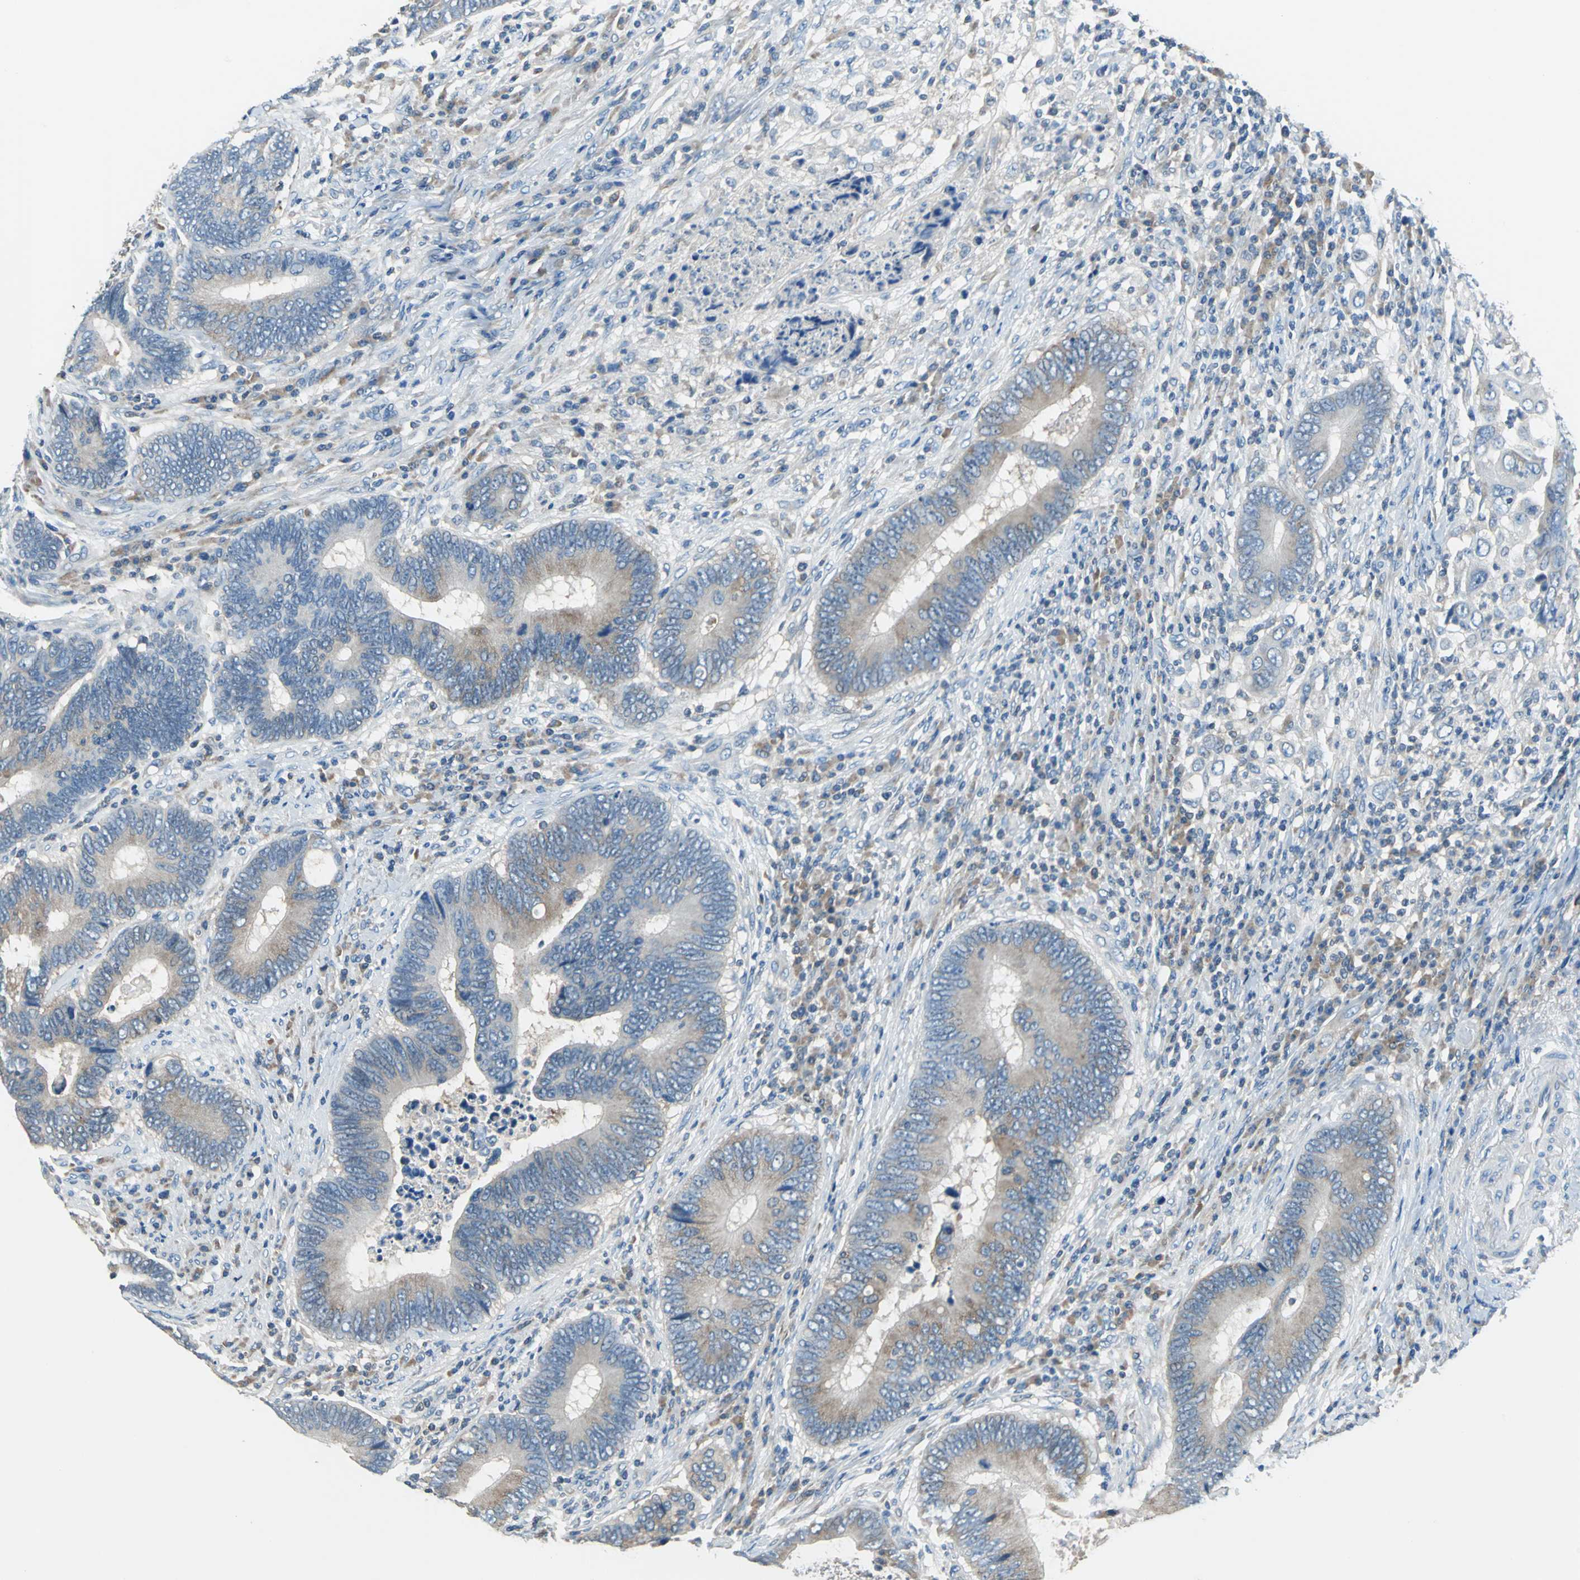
{"staining": {"intensity": "weak", "quantity": "<25%", "location": "cytoplasmic/membranous"}, "tissue": "colorectal cancer", "cell_type": "Tumor cells", "image_type": "cancer", "snomed": [{"axis": "morphology", "description": "Adenocarcinoma, NOS"}, {"axis": "topography", "description": "Colon"}], "caption": "The IHC histopathology image has no significant expression in tumor cells of colorectal adenocarcinoma tissue. (DAB immunohistochemistry, high magnification).", "gene": "PRKCA", "patient": {"sex": "female", "age": 78}}